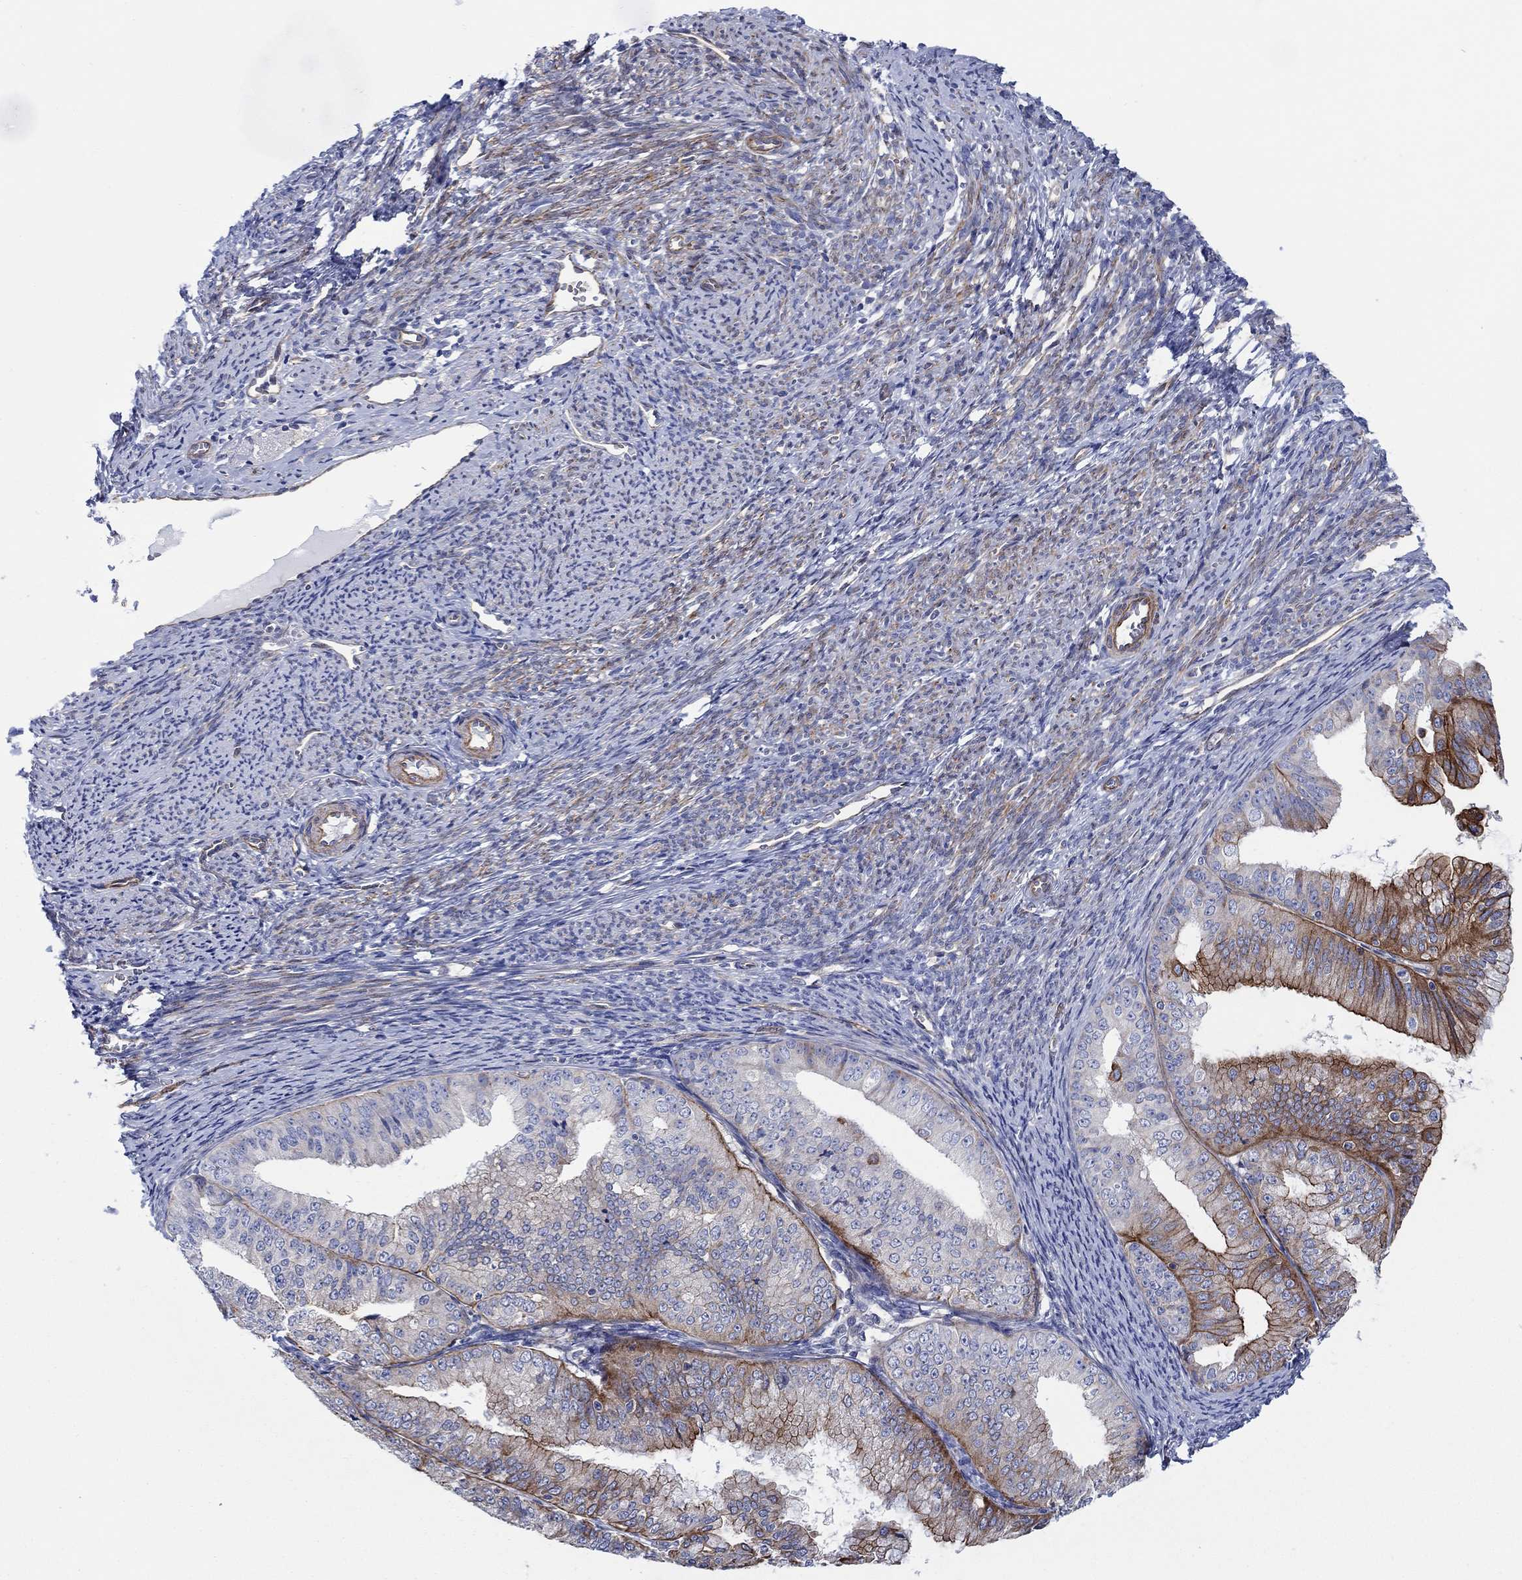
{"staining": {"intensity": "strong", "quantity": "<25%", "location": "cytoplasmic/membranous"}, "tissue": "endometrial cancer", "cell_type": "Tumor cells", "image_type": "cancer", "snomed": [{"axis": "morphology", "description": "Adenocarcinoma, NOS"}, {"axis": "topography", "description": "Endometrium"}], "caption": "Brown immunohistochemical staining in endometrial adenocarcinoma shows strong cytoplasmic/membranous expression in about <25% of tumor cells. The staining was performed using DAB to visualize the protein expression in brown, while the nuclei were stained in blue with hematoxylin (Magnification: 20x).", "gene": "FMN1", "patient": {"sex": "female", "age": 63}}